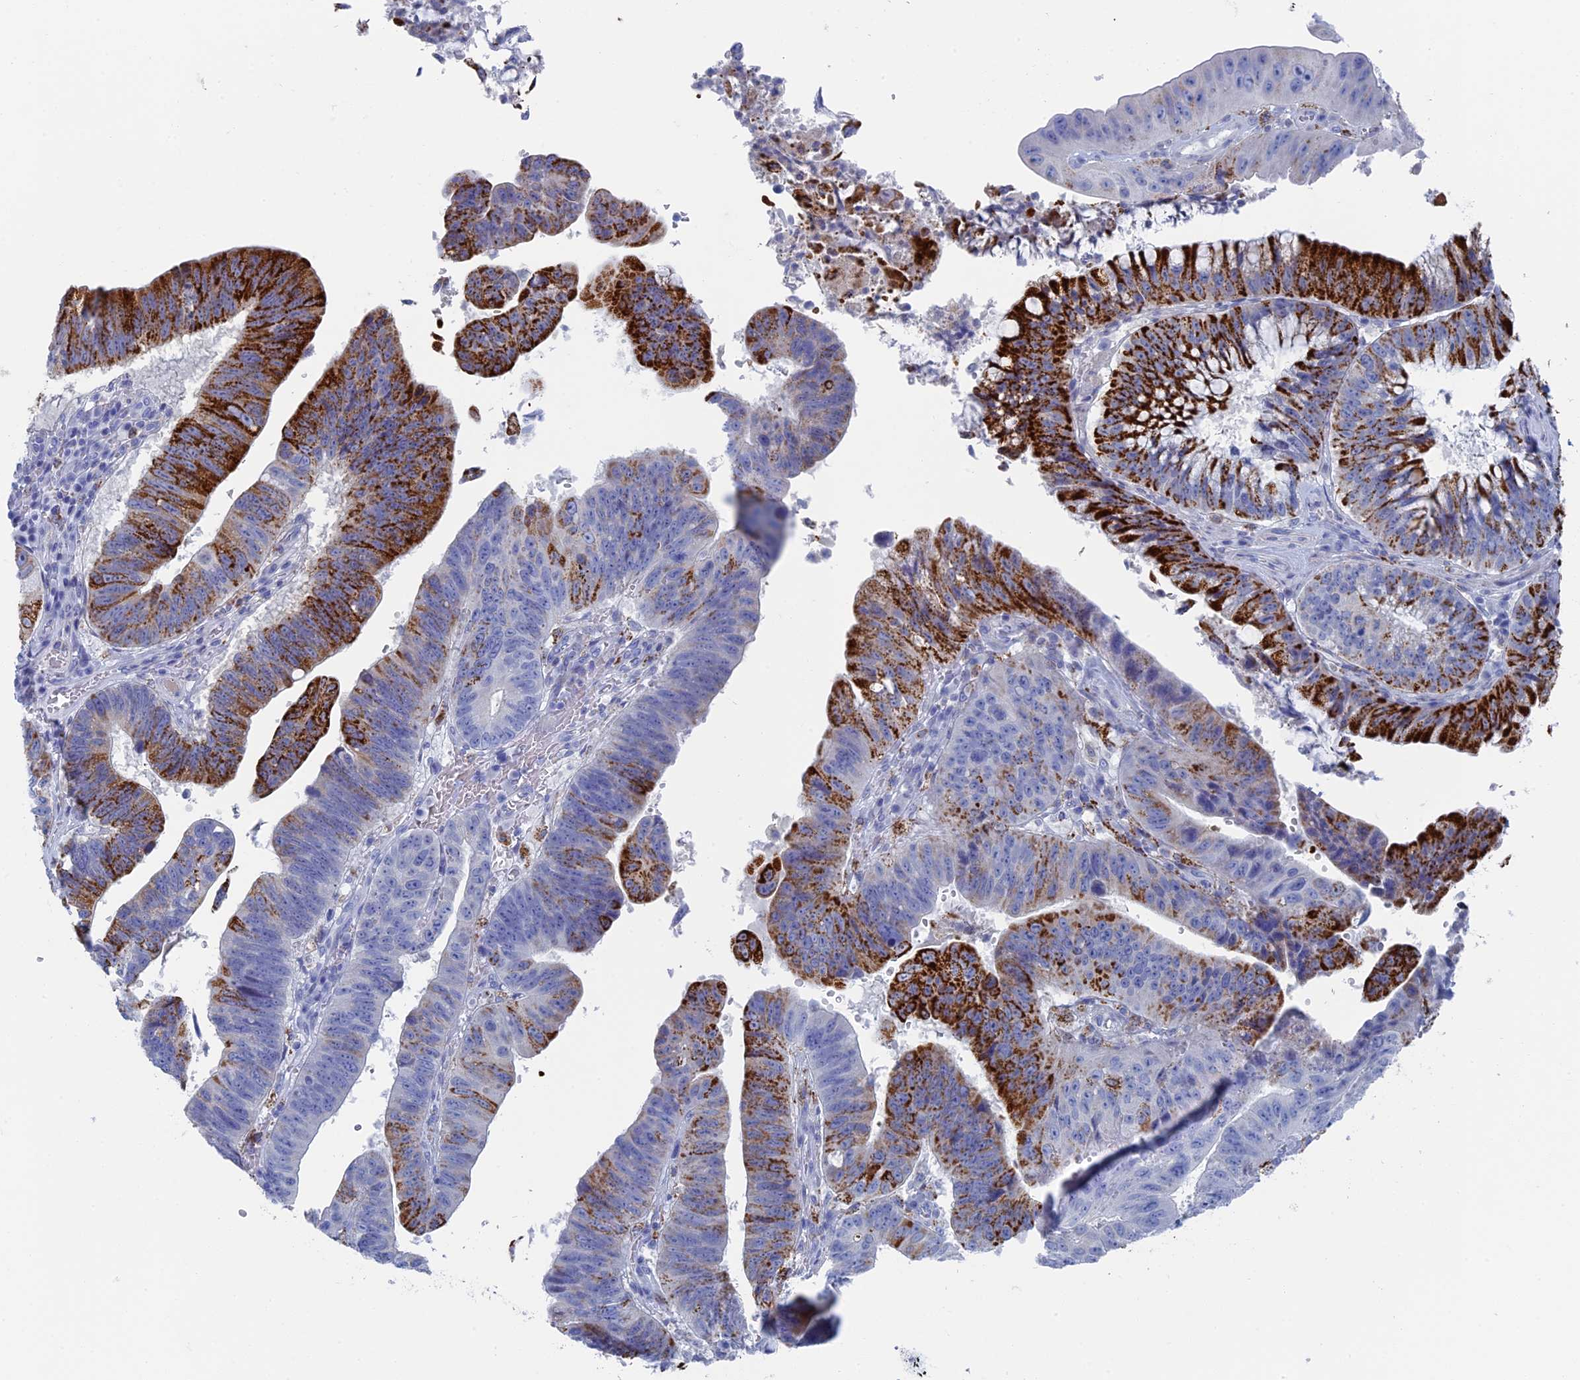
{"staining": {"intensity": "strong", "quantity": "25%-75%", "location": "cytoplasmic/membranous"}, "tissue": "stomach cancer", "cell_type": "Tumor cells", "image_type": "cancer", "snomed": [{"axis": "morphology", "description": "Adenocarcinoma, NOS"}, {"axis": "topography", "description": "Stomach"}], "caption": "This image exhibits immunohistochemistry staining of human stomach cancer (adenocarcinoma), with high strong cytoplasmic/membranous staining in approximately 25%-75% of tumor cells.", "gene": "ALMS1", "patient": {"sex": "male", "age": 59}}